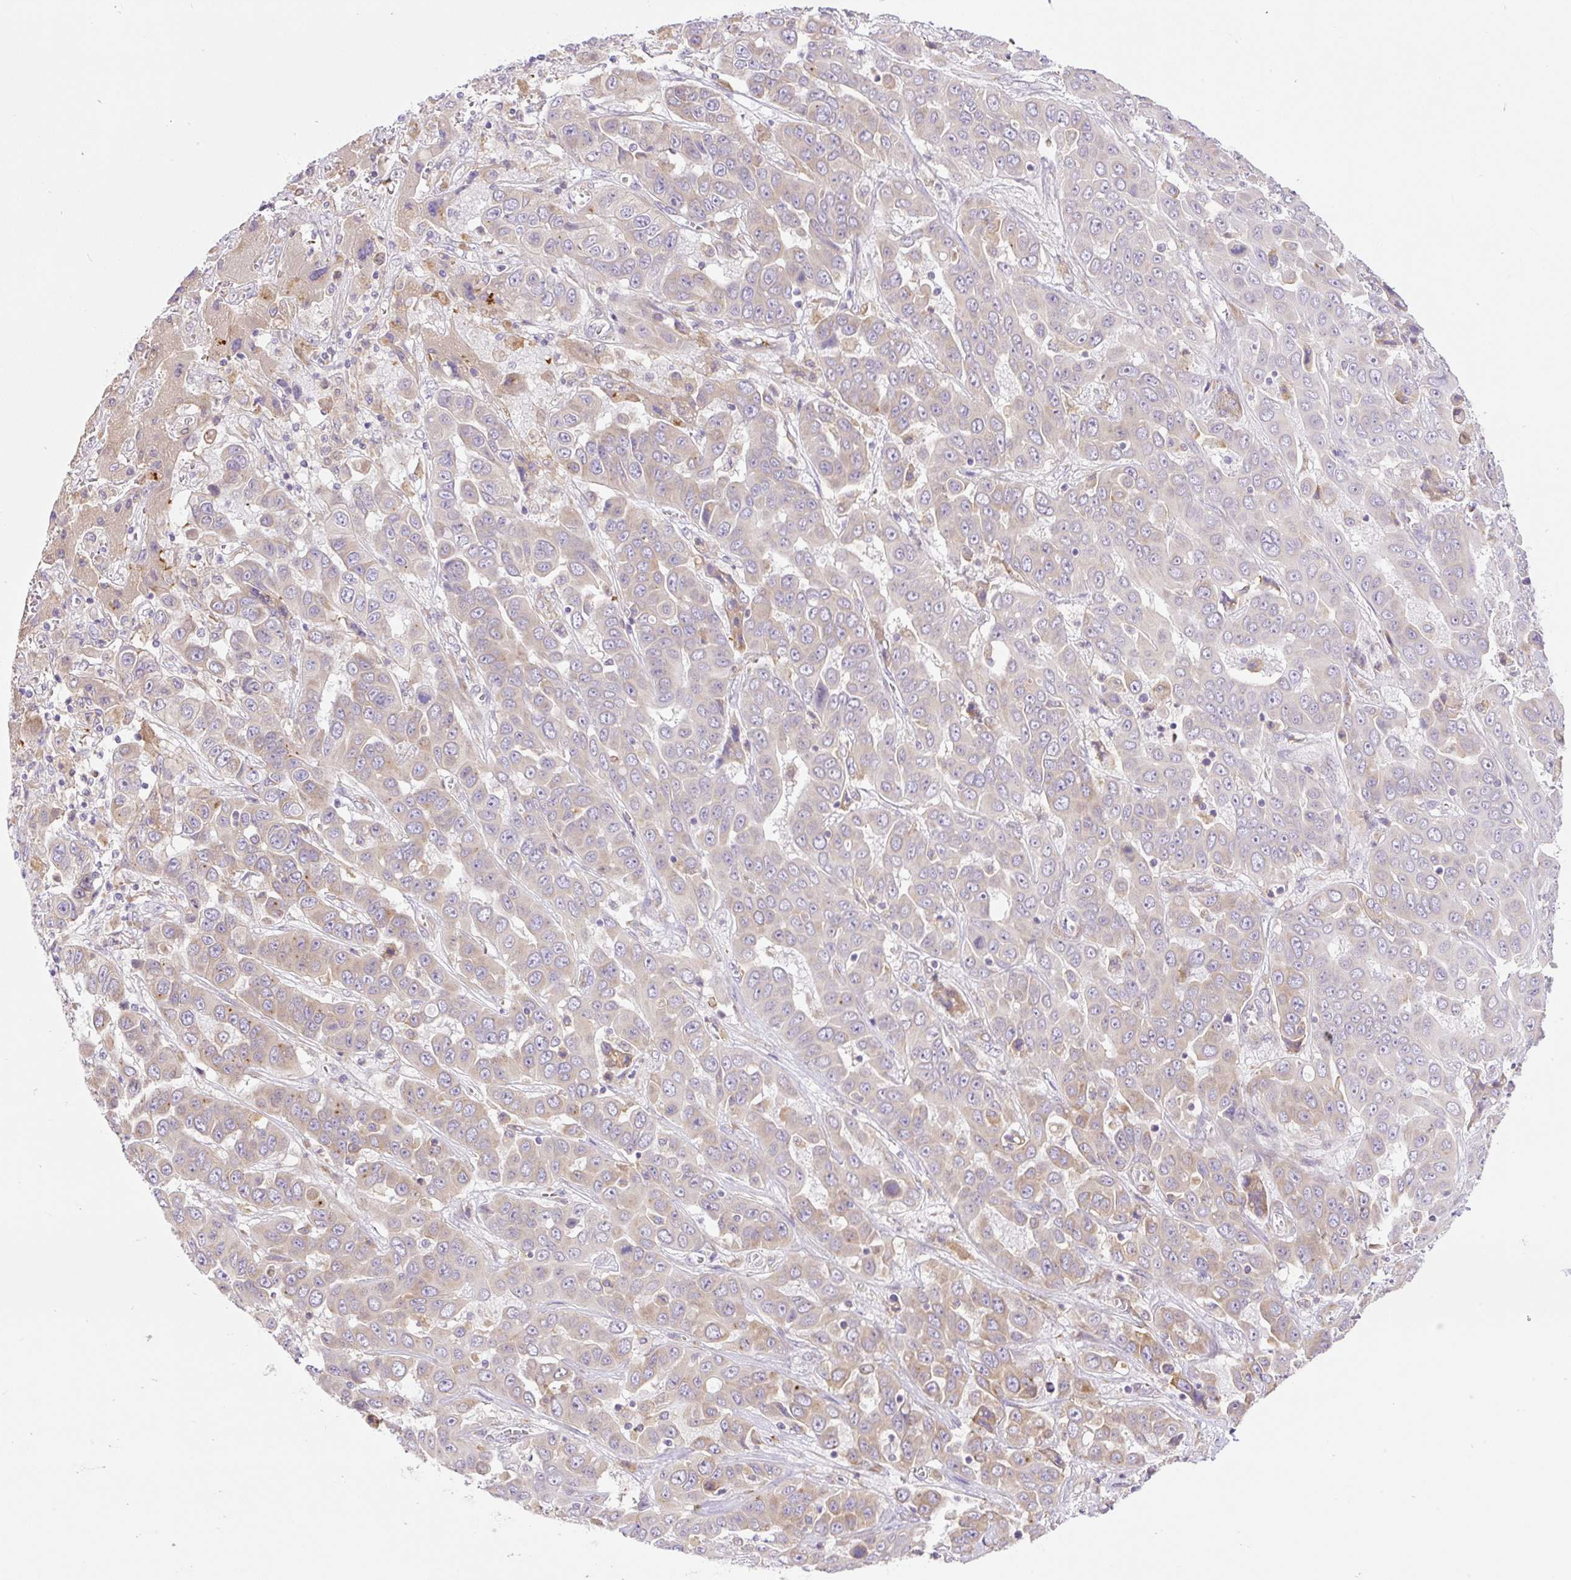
{"staining": {"intensity": "weak", "quantity": "25%-75%", "location": "cytoplasmic/membranous"}, "tissue": "liver cancer", "cell_type": "Tumor cells", "image_type": "cancer", "snomed": [{"axis": "morphology", "description": "Cholangiocarcinoma"}, {"axis": "topography", "description": "Liver"}], "caption": "Weak cytoplasmic/membranous protein positivity is present in approximately 25%-75% of tumor cells in liver cancer. The staining is performed using DAB brown chromogen to label protein expression. The nuclei are counter-stained blue using hematoxylin.", "gene": "POFUT1", "patient": {"sex": "female", "age": 52}}